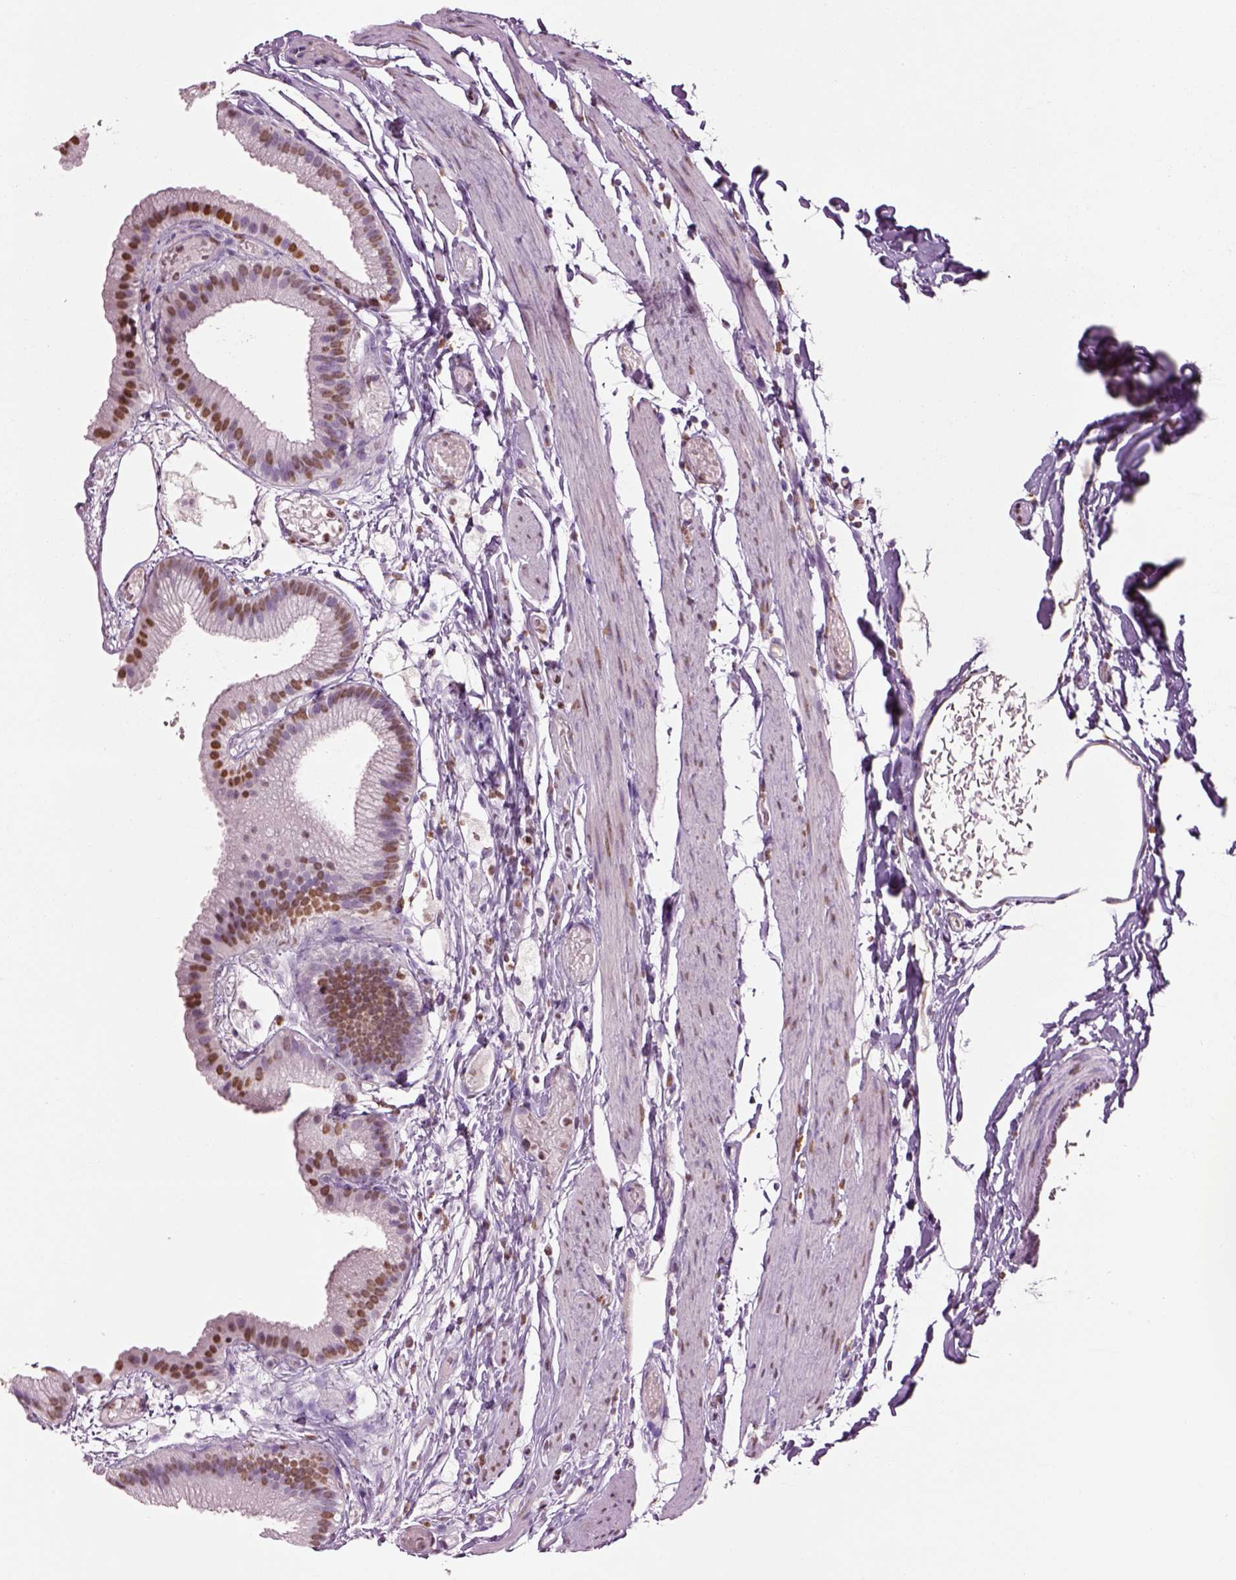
{"staining": {"intensity": "moderate", "quantity": "25%-75%", "location": "nuclear"}, "tissue": "gallbladder", "cell_type": "Glandular cells", "image_type": "normal", "snomed": [{"axis": "morphology", "description": "Normal tissue, NOS"}, {"axis": "topography", "description": "Gallbladder"}], "caption": "This histopathology image displays IHC staining of unremarkable human gallbladder, with medium moderate nuclear expression in approximately 25%-75% of glandular cells.", "gene": "DDX3X", "patient": {"sex": "female", "age": 45}}